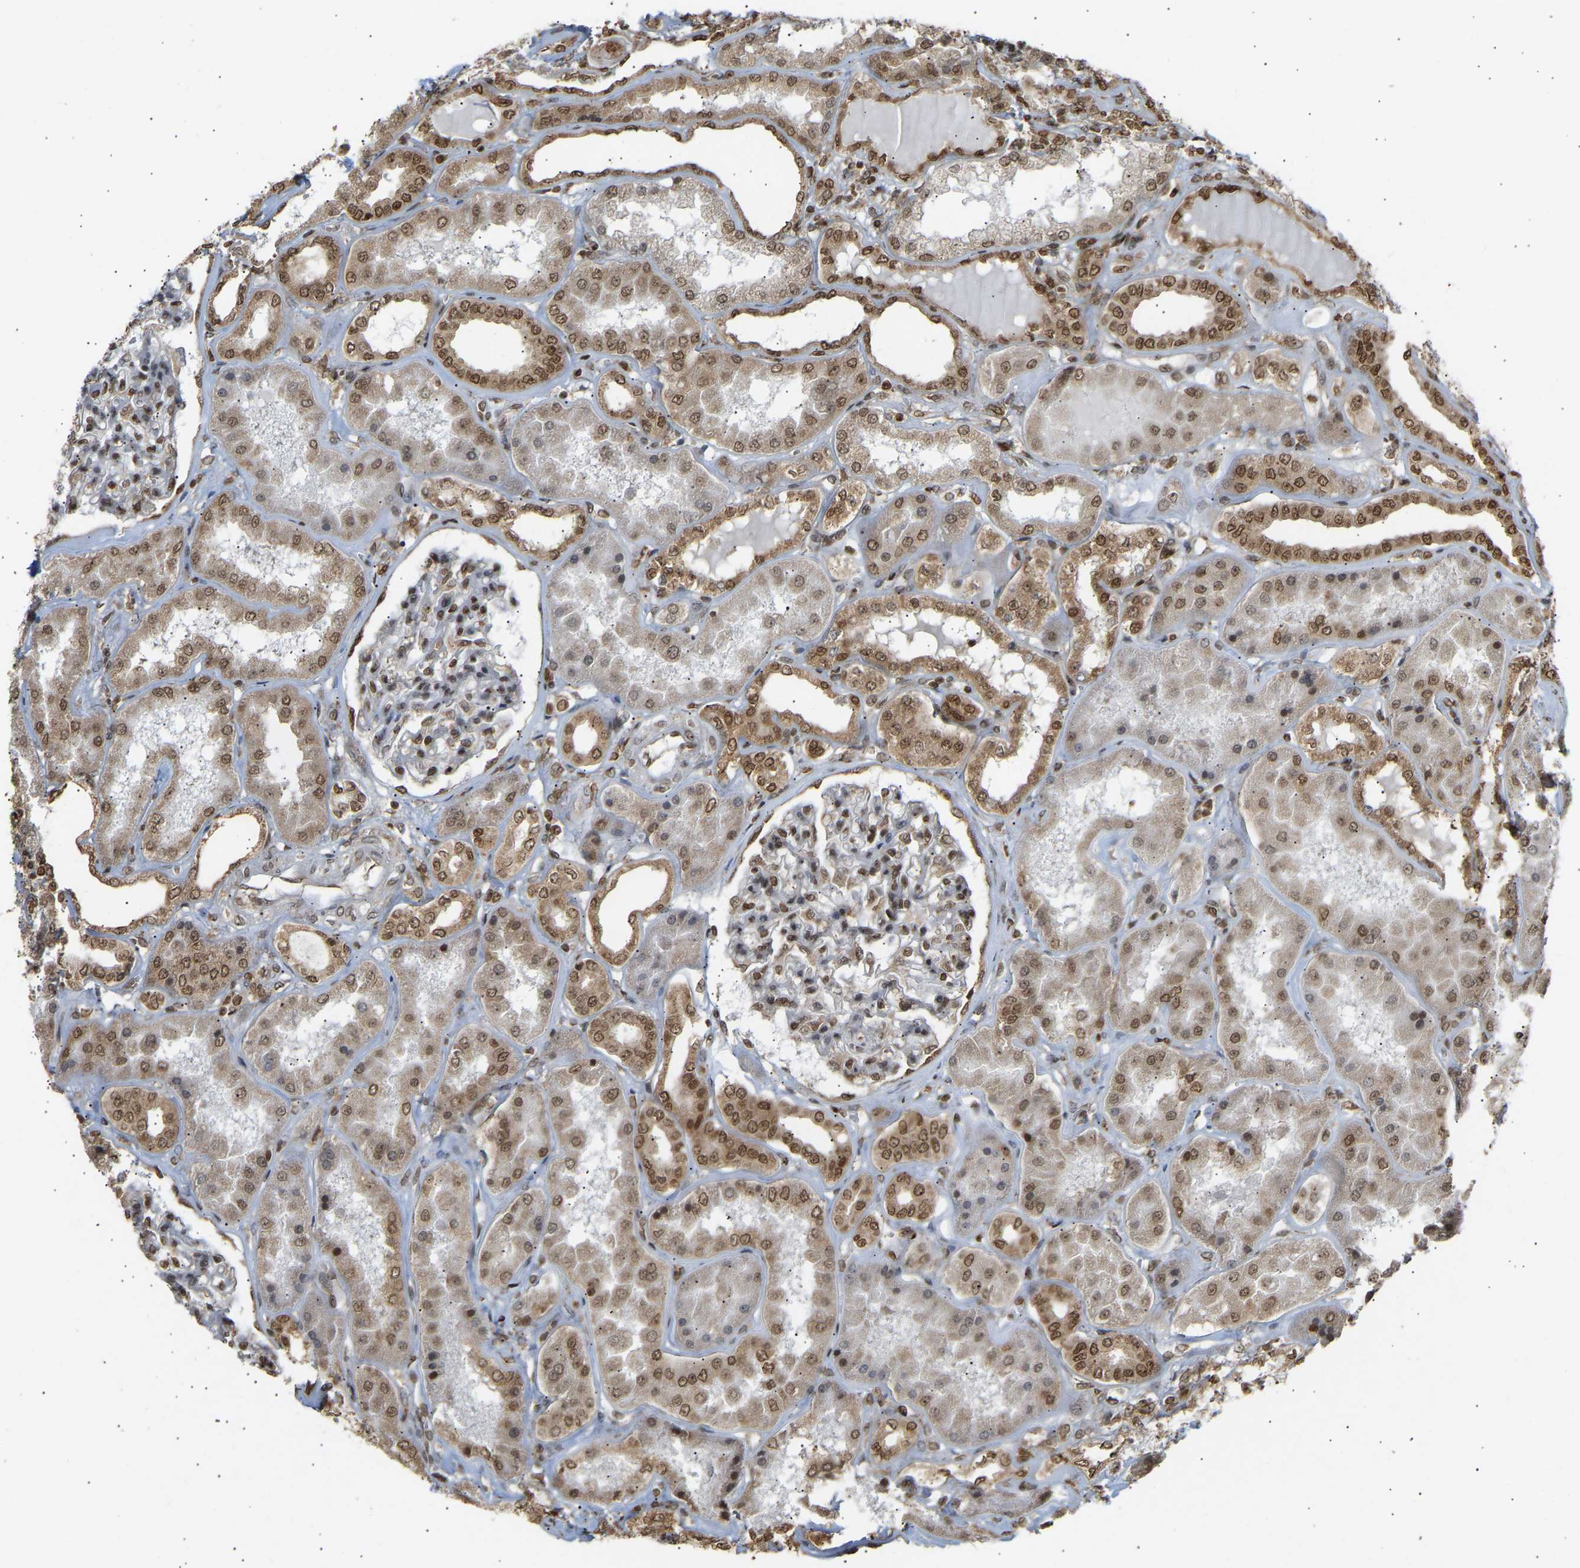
{"staining": {"intensity": "strong", "quantity": ">75%", "location": "nuclear"}, "tissue": "kidney", "cell_type": "Cells in glomeruli", "image_type": "normal", "snomed": [{"axis": "morphology", "description": "Normal tissue, NOS"}, {"axis": "topography", "description": "Kidney"}], "caption": "An immunohistochemistry (IHC) micrograph of benign tissue is shown. Protein staining in brown shows strong nuclear positivity in kidney within cells in glomeruli. The protein is shown in brown color, while the nuclei are stained blue.", "gene": "ALYREF", "patient": {"sex": "female", "age": 56}}